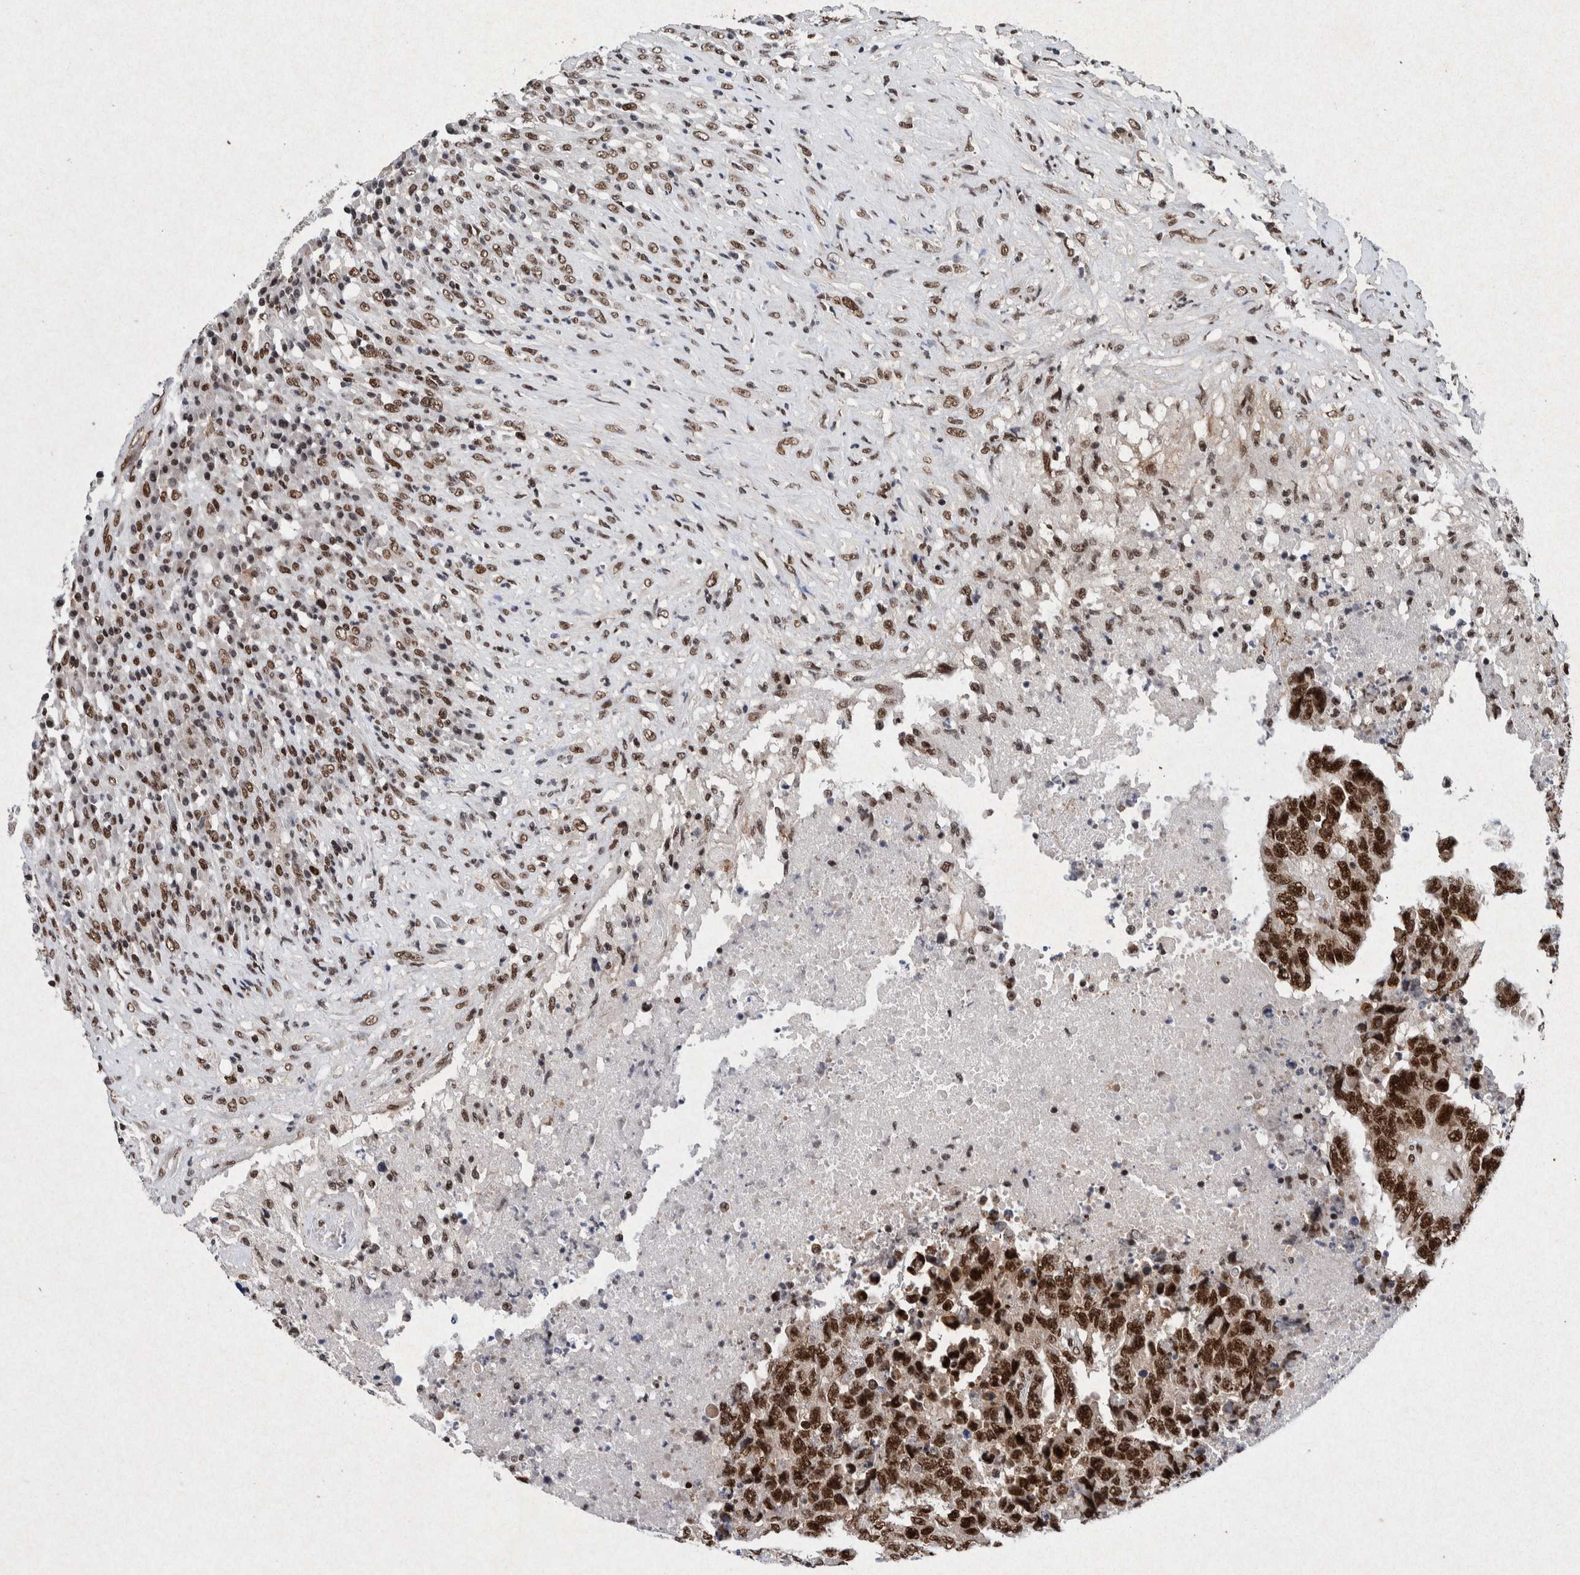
{"staining": {"intensity": "strong", "quantity": ">75%", "location": "nuclear"}, "tissue": "testis cancer", "cell_type": "Tumor cells", "image_type": "cancer", "snomed": [{"axis": "morphology", "description": "Necrosis, NOS"}, {"axis": "morphology", "description": "Carcinoma, Embryonal, NOS"}, {"axis": "topography", "description": "Testis"}], "caption": "Testis embryonal carcinoma stained with a protein marker demonstrates strong staining in tumor cells.", "gene": "TAF10", "patient": {"sex": "male", "age": 19}}